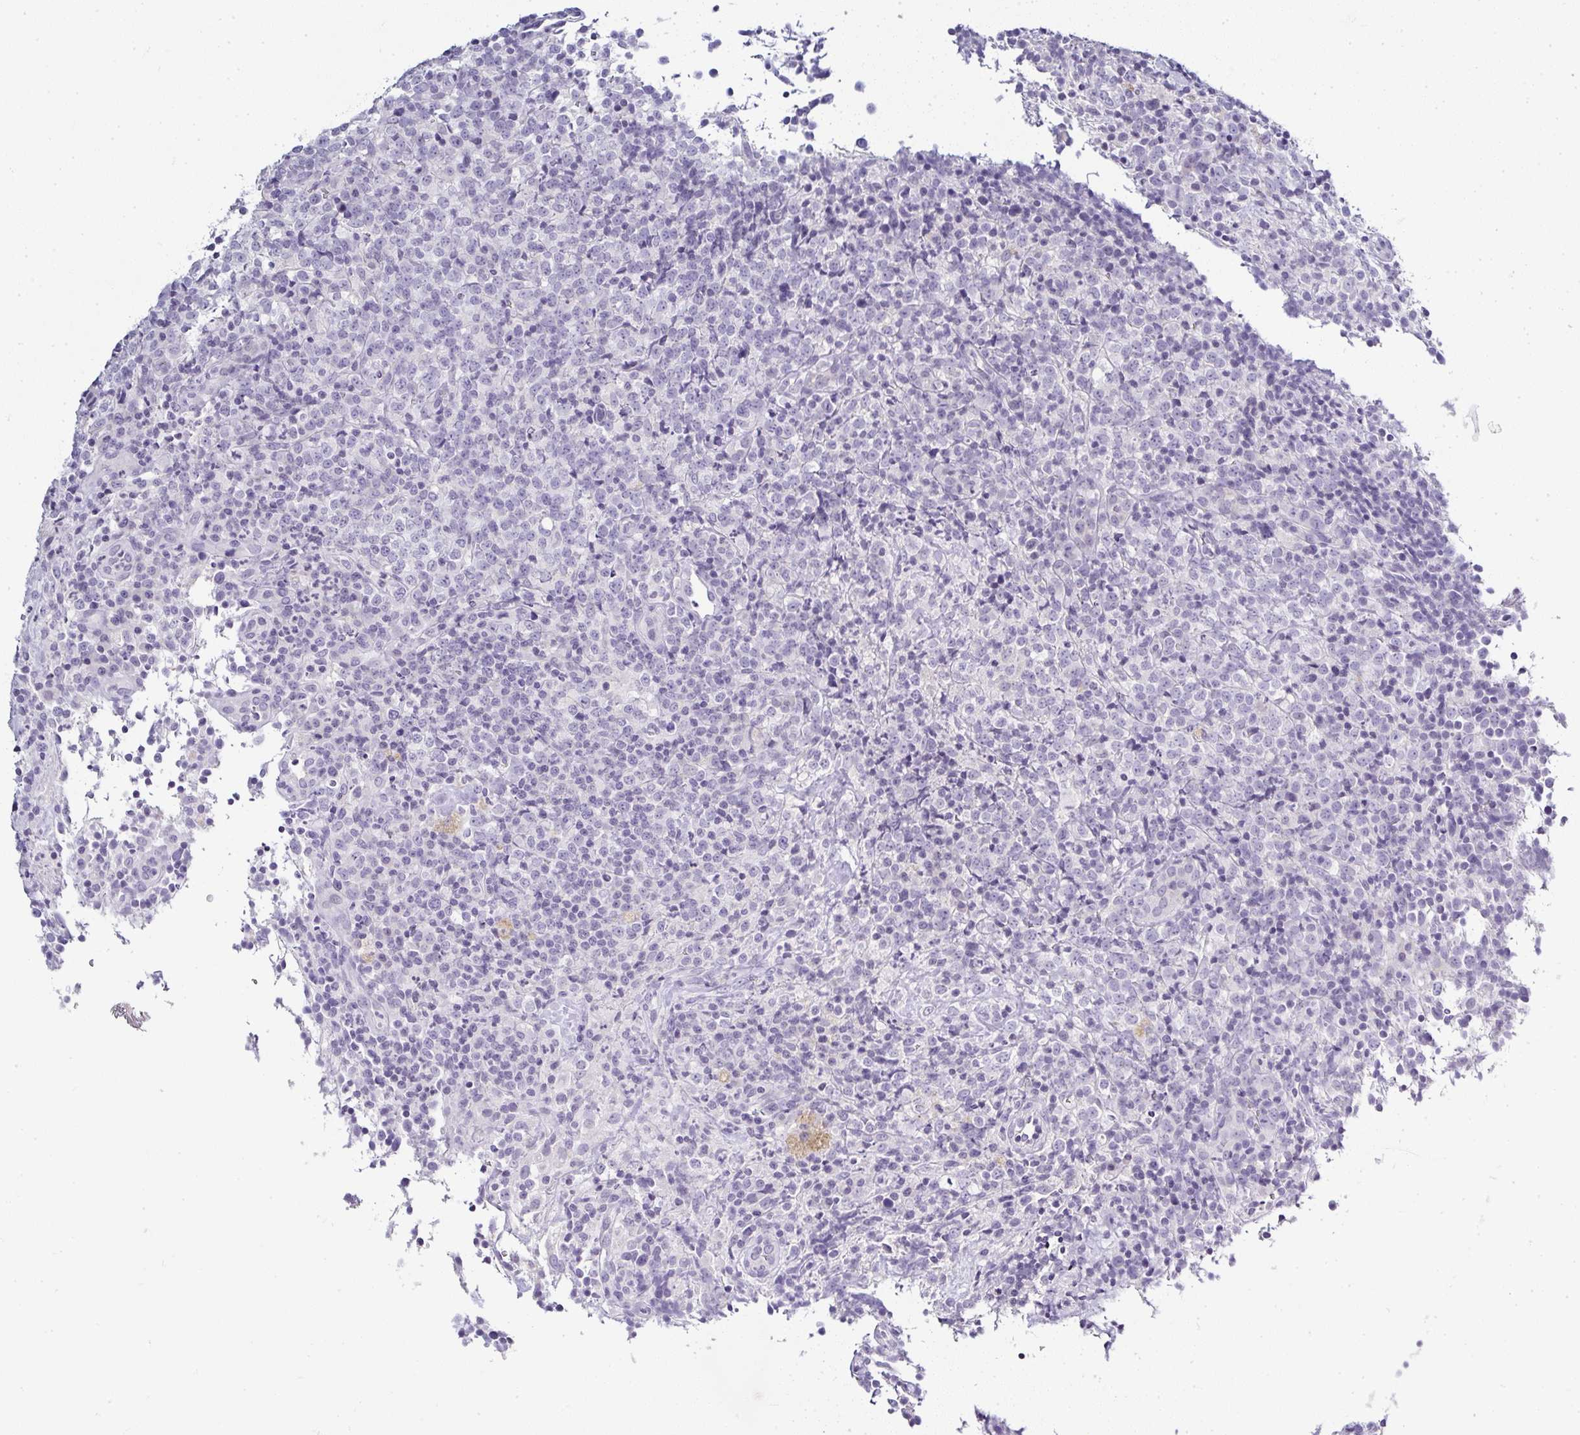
{"staining": {"intensity": "negative", "quantity": "none", "location": "none"}, "tissue": "lymphoma", "cell_type": "Tumor cells", "image_type": "cancer", "snomed": [{"axis": "morphology", "description": "Malignant lymphoma, non-Hodgkin's type, High grade"}, {"axis": "topography", "description": "Lymph node"}], "caption": "The IHC photomicrograph has no significant expression in tumor cells of lymphoma tissue.", "gene": "SERPINB3", "patient": {"sex": "male", "age": 54}}